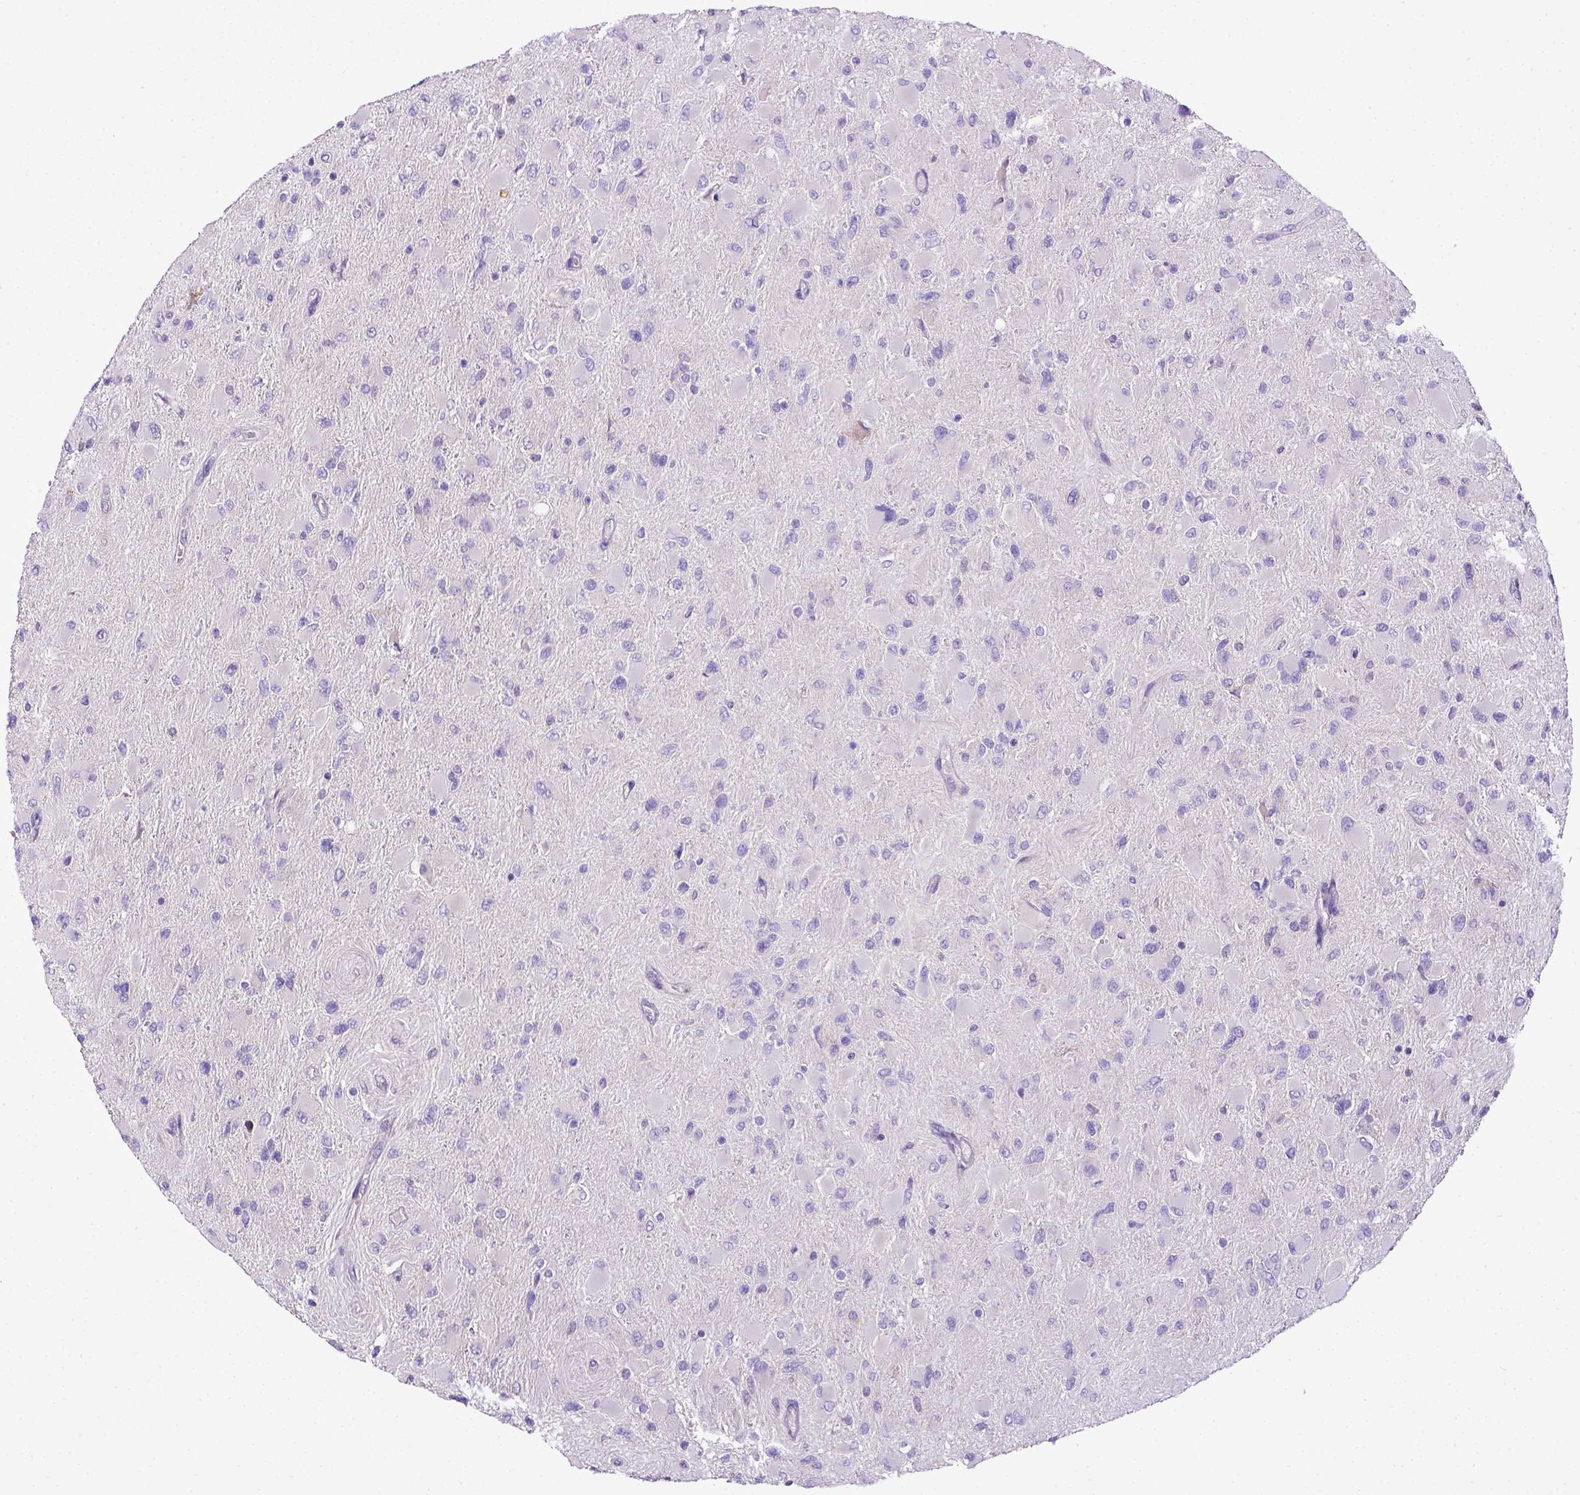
{"staining": {"intensity": "negative", "quantity": "none", "location": "none"}, "tissue": "glioma", "cell_type": "Tumor cells", "image_type": "cancer", "snomed": [{"axis": "morphology", "description": "Glioma, malignant, High grade"}, {"axis": "topography", "description": "Cerebral cortex"}], "caption": "Tumor cells show no significant expression in malignant glioma (high-grade).", "gene": "CD40", "patient": {"sex": "female", "age": 36}}